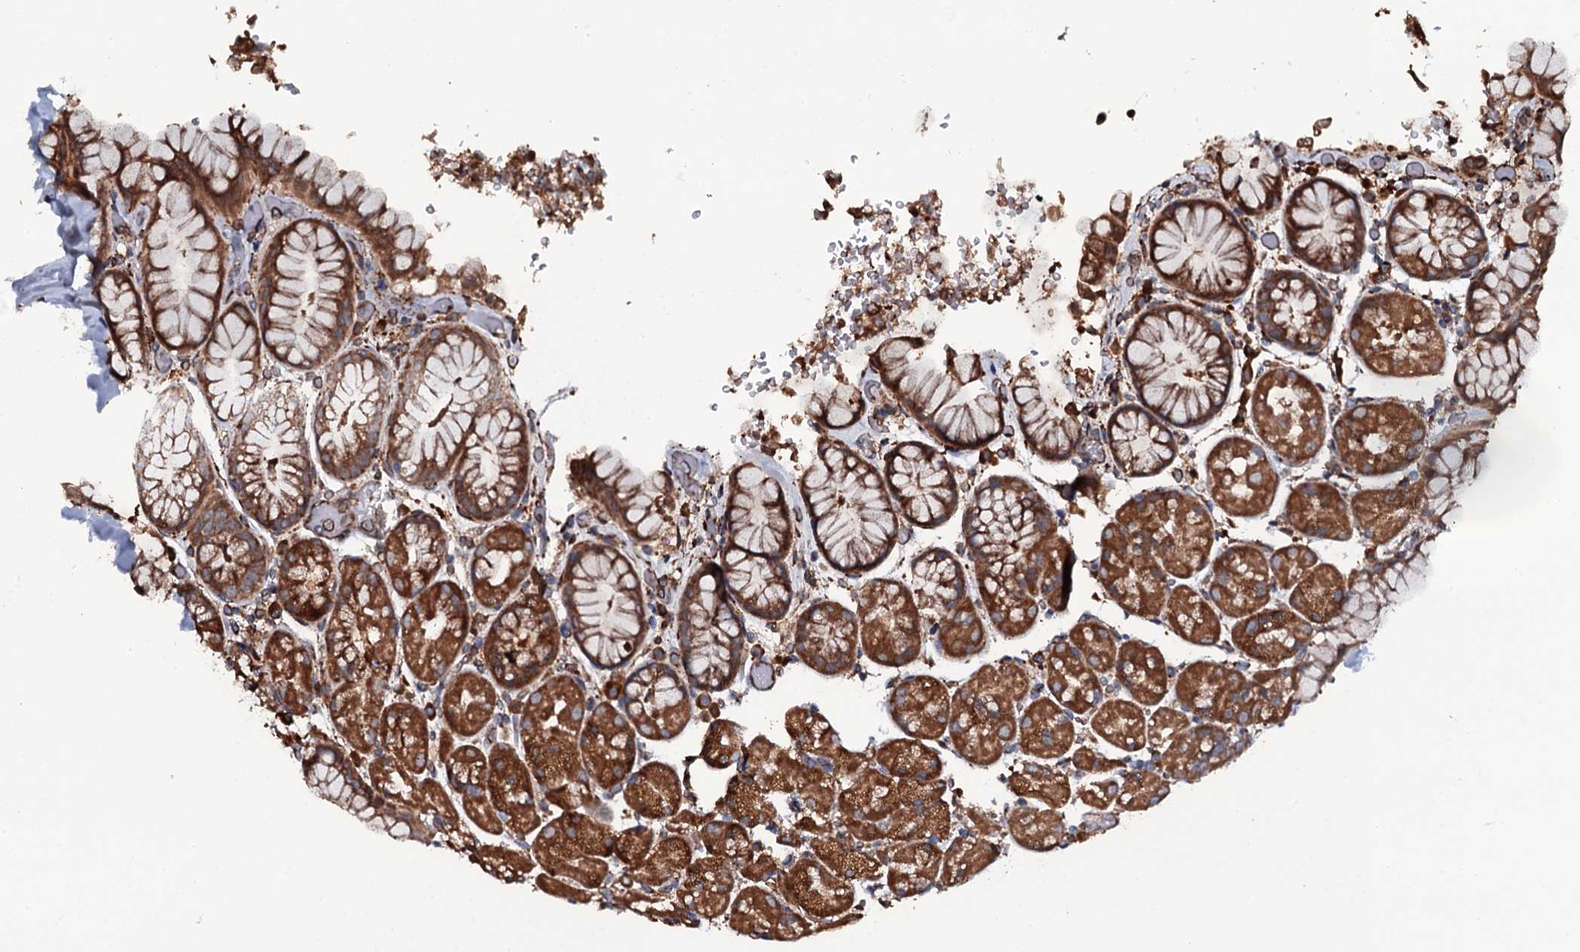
{"staining": {"intensity": "moderate", "quantity": ">75%", "location": "cytoplasmic/membranous"}, "tissue": "stomach", "cell_type": "Glandular cells", "image_type": "normal", "snomed": [{"axis": "morphology", "description": "Normal tissue, NOS"}, {"axis": "topography", "description": "Stomach, upper"}, {"axis": "topography", "description": "Stomach, lower"}], "caption": "This image shows immunohistochemistry (IHC) staining of normal human stomach, with medium moderate cytoplasmic/membranous expression in about >75% of glandular cells.", "gene": "RAB12", "patient": {"sex": "male", "age": 67}}